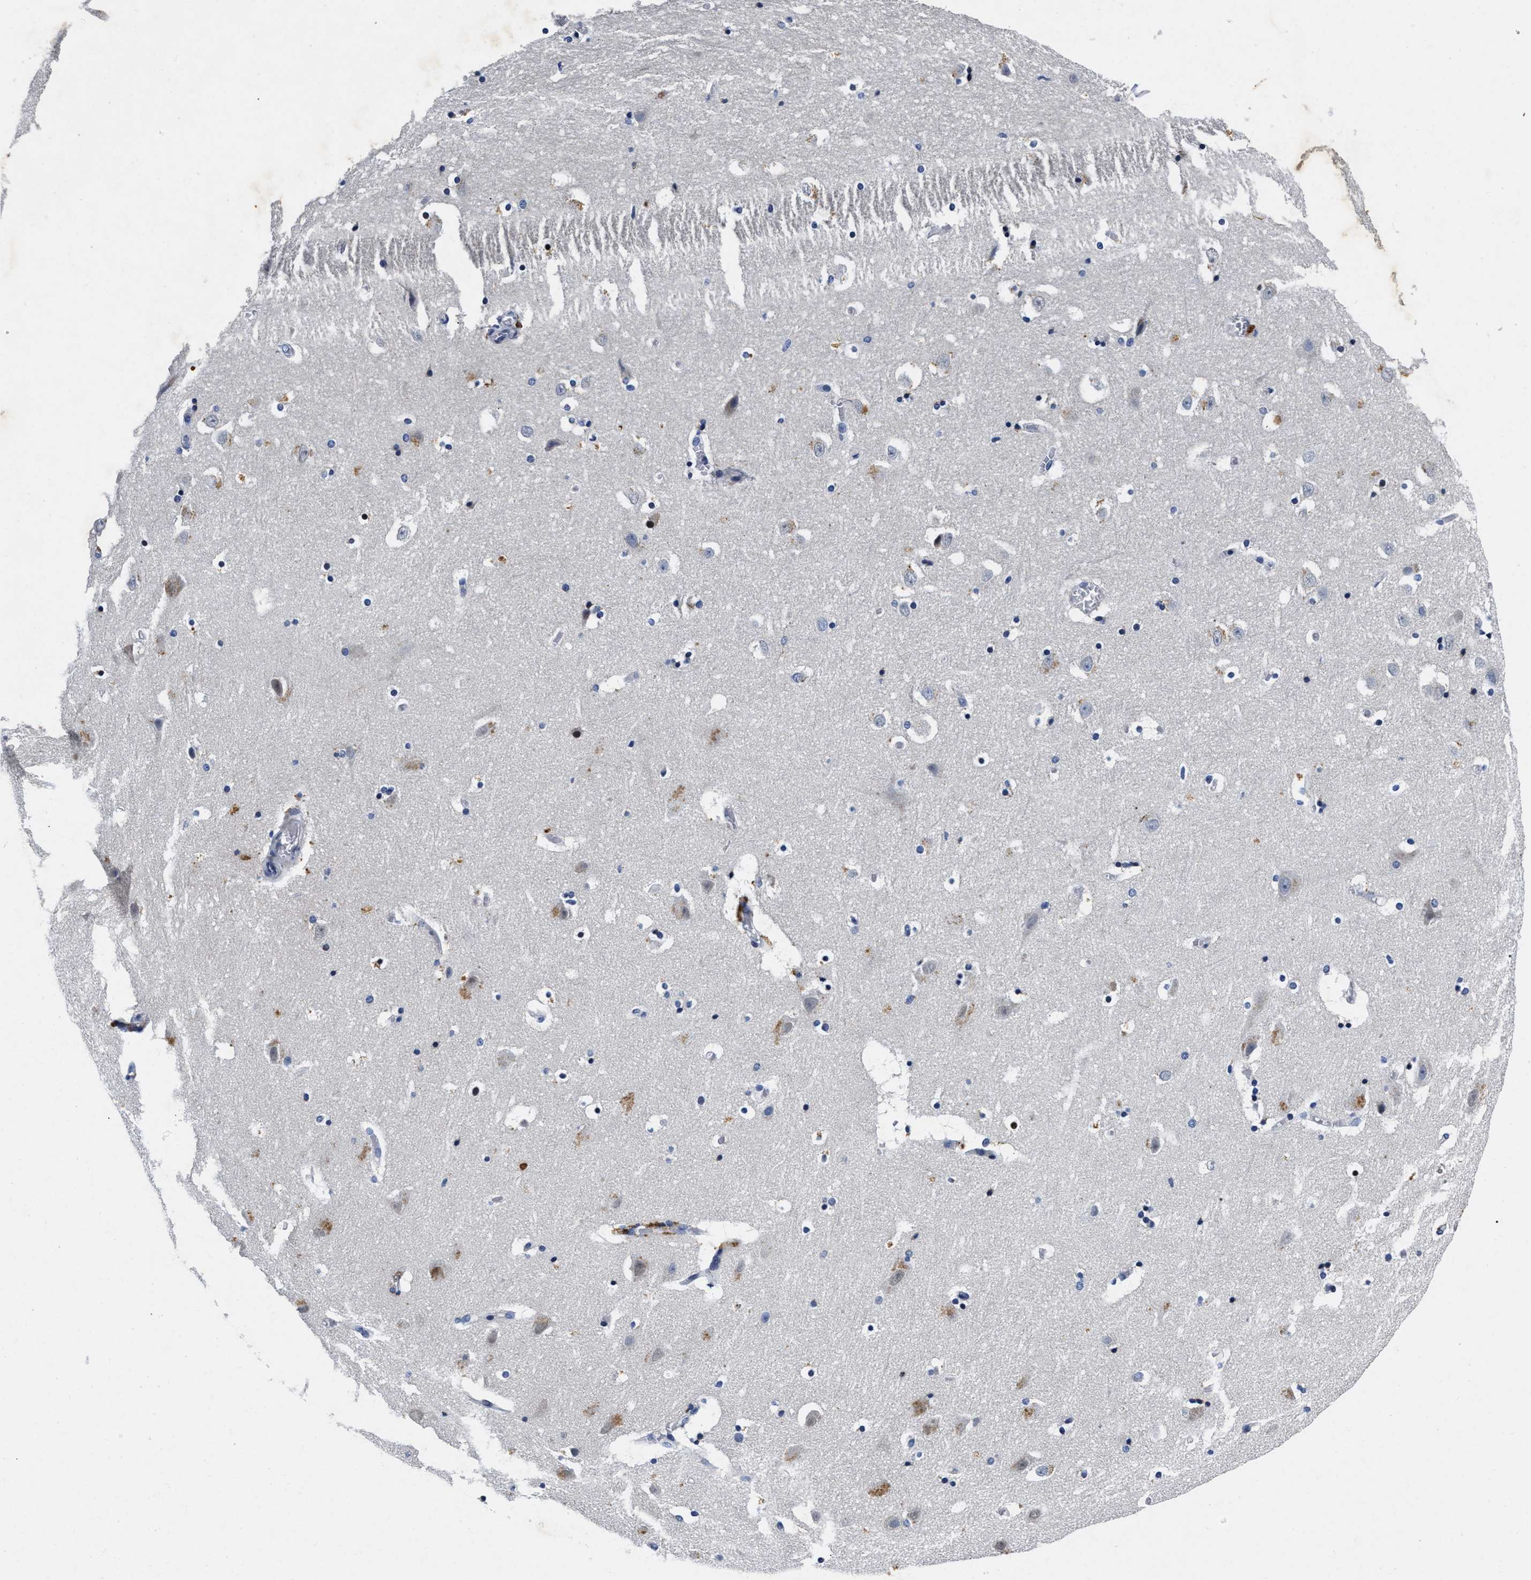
{"staining": {"intensity": "weak", "quantity": "<25%", "location": "cytoplasmic/membranous"}, "tissue": "hippocampus", "cell_type": "Glial cells", "image_type": "normal", "snomed": [{"axis": "morphology", "description": "Normal tissue, NOS"}, {"axis": "topography", "description": "Hippocampus"}], "caption": "Immunohistochemical staining of unremarkable hippocampus reveals no significant expression in glial cells.", "gene": "LAD1", "patient": {"sex": "male", "age": 45}}